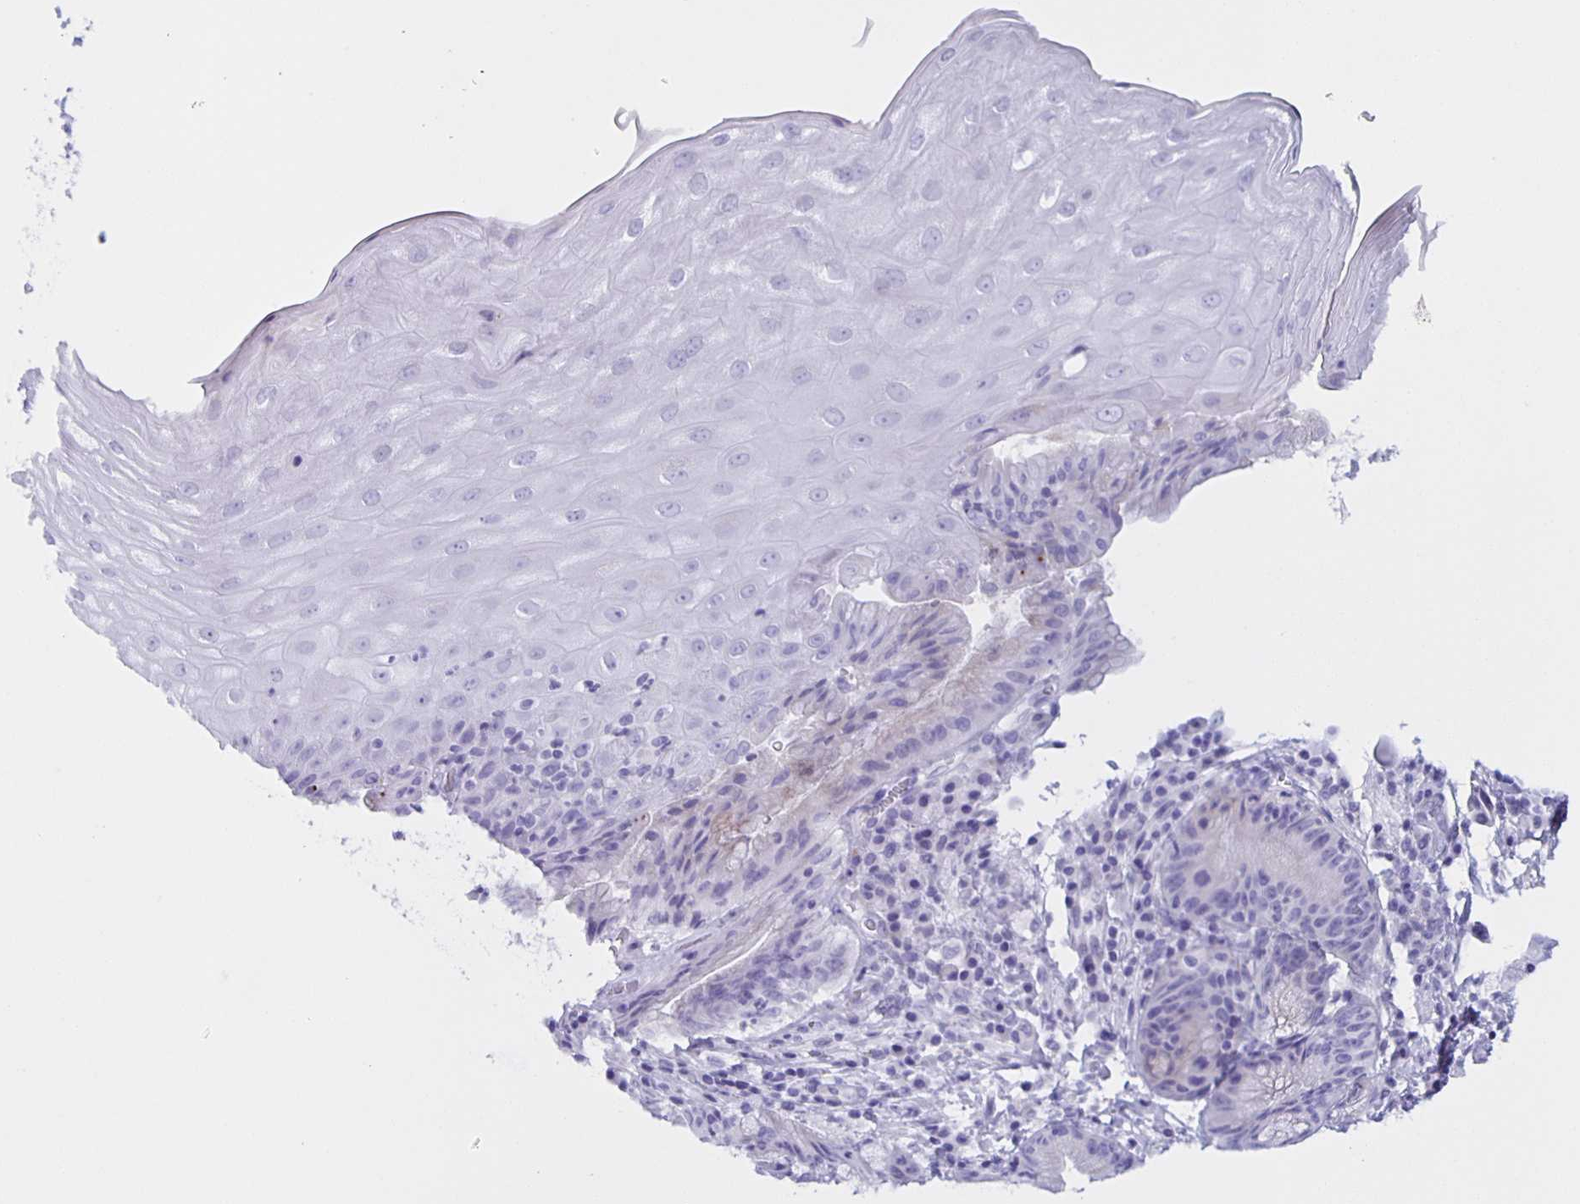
{"staining": {"intensity": "negative", "quantity": "none", "location": "none"}, "tissue": "esophagus", "cell_type": "Squamous epithelial cells", "image_type": "normal", "snomed": [{"axis": "morphology", "description": "Normal tissue, NOS"}, {"axis": "topography", "description": "Esophagus"}], "caption": "Squamous epithelial cells are negative for brown protein staining in benign esophagus. The staining is performed using DAB (3,3'-diaminobenzidine) brown chromogen with nuclei counter-stained in using hematoxylin.", "gene": "AQP6", "patient": {"sex": "female", "age": 61}}